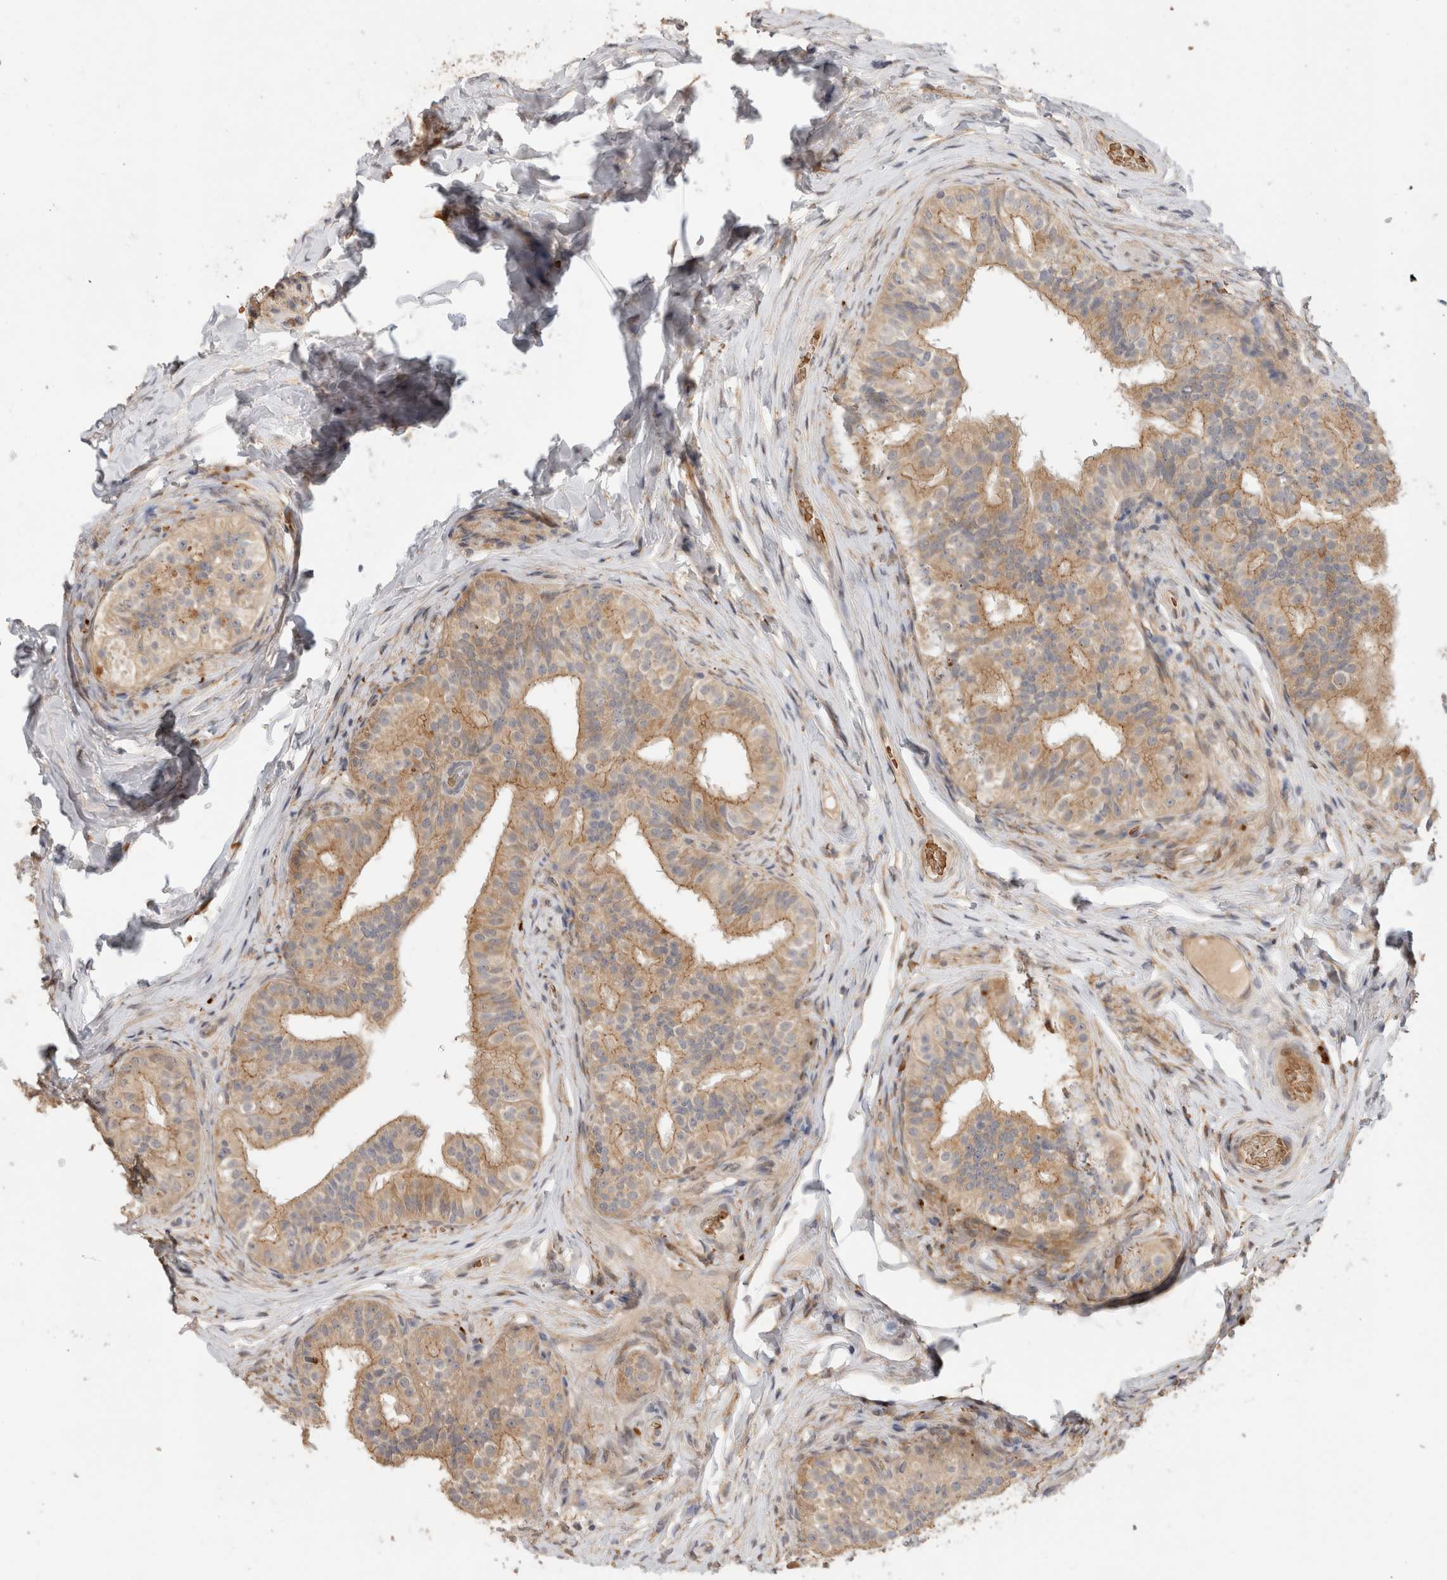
{"staining": {"intensity": "moderate", "quantity": ">75%", "location": "cytoplasmic/membranous"}, "tissue": "epididymis", "cell_type": "Glandular cells", "image_type": "normal", "snomed": [{"axis": "morphology", "description": "Normal tissue, NOS"}, {"axis": "topography", "description": "Epididymis"}], "caption": "High-magnification brightfield microscopy of unremarkable epididymis stained with DAB (3,3'-diaminobenzidine) (brown) and counterstained with hematoxylin (blue). glandular cells exhibit moderate cytoplasmic/membranous staining is seen in approximately>75% of cells. (brown staining indicates protein expression, while blue staining denotes nuclei).", "gene": "APOL2", "patient": {"sex": "male", "age": 49}}